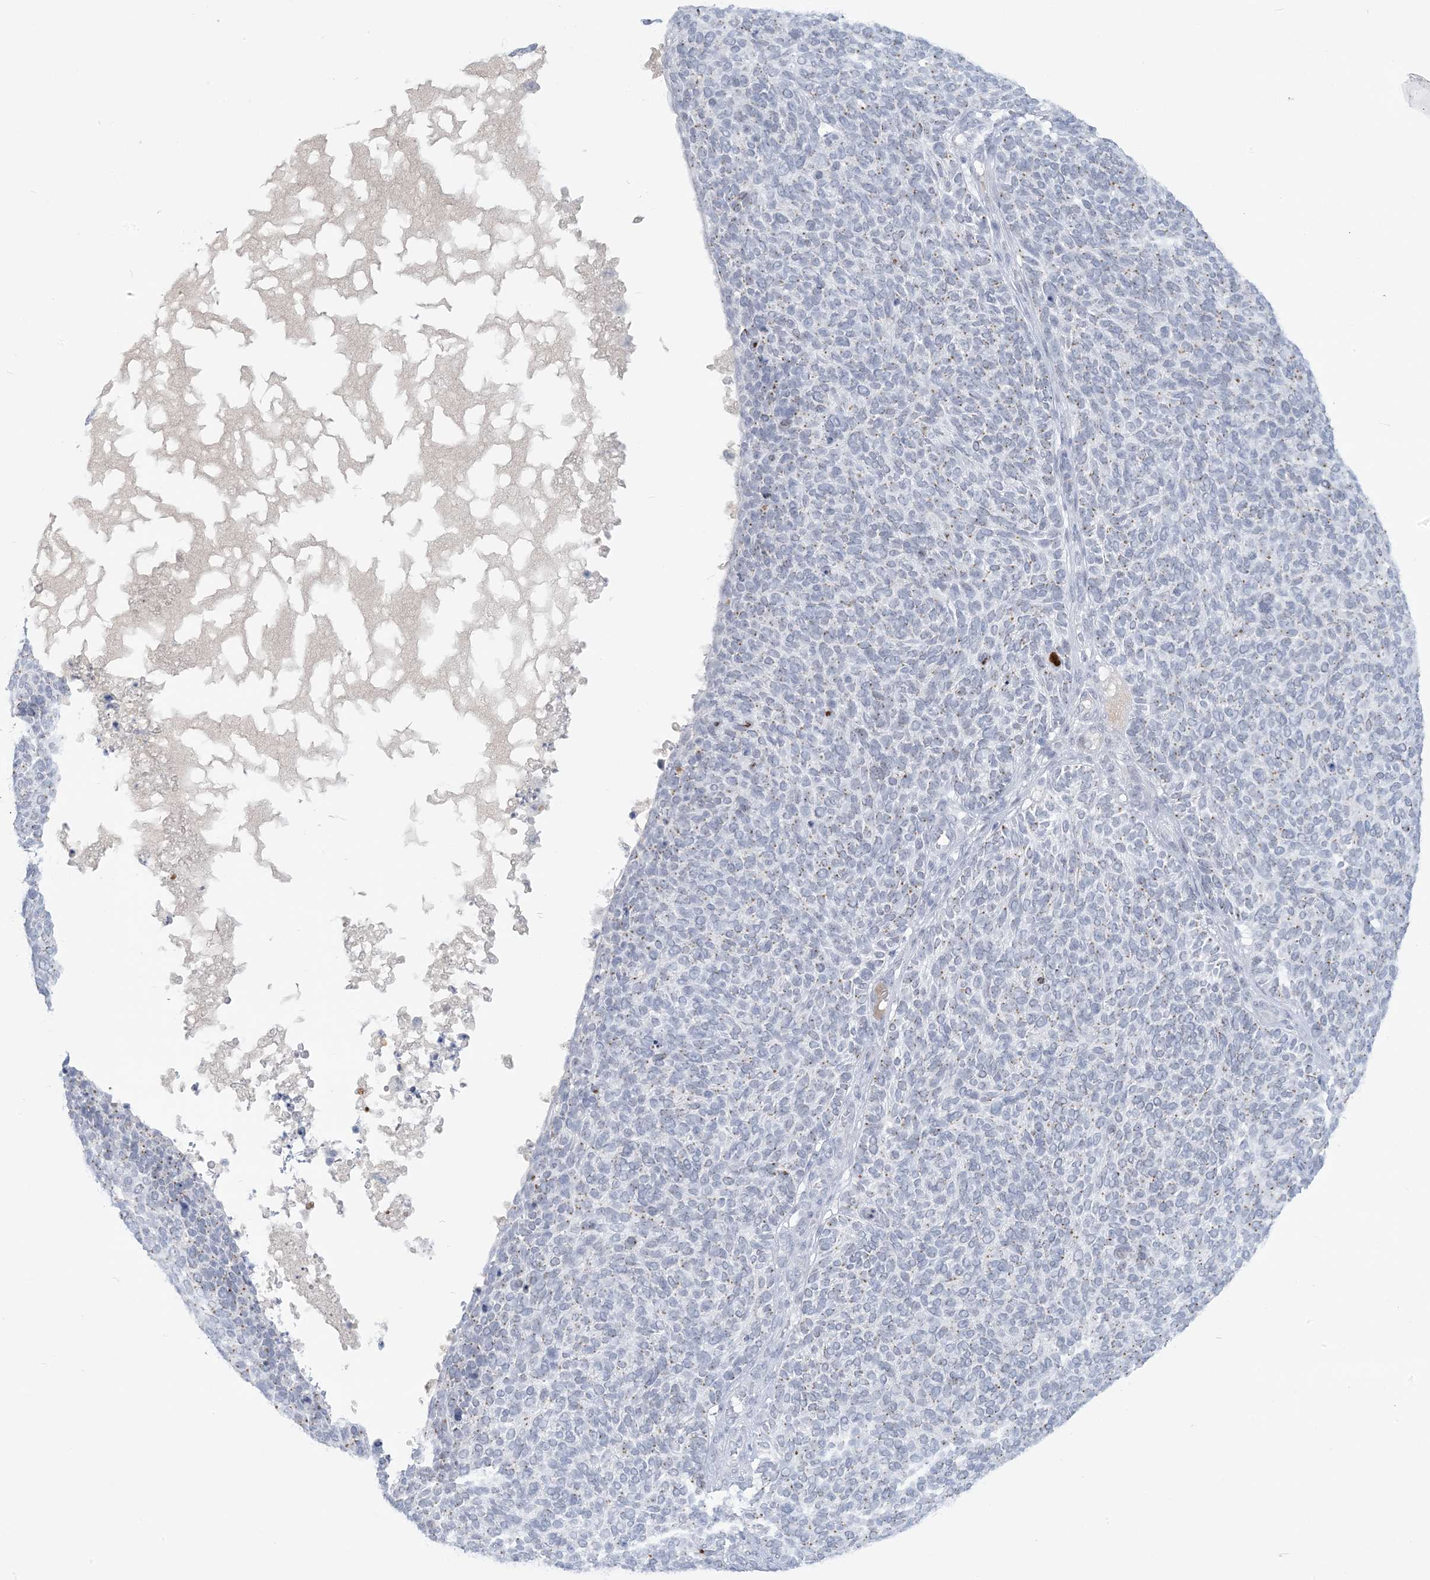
{"staining": {"intensity": "negative", "quantity": "none", "location": "none"}, "tissue": "skin cancer", "cell_type": "Tumor cells", "image_type": "cancer", "snomed": [{"axis": "morphology", "description": "Squamous cell carcinoma, NOS"}, {"axis": "topography", "description": "Skin"}], "caption": "Immunohistochemistry image of neoplastic tissue: skin cancer stained with DAB exhibits no significant protein staining in tumor cells. (DAB (3,3'-diaminobenzidine) IHC with hematoxylin counter stain).", "gene": "SCML1", "patient": {"sex": "female", "age": 90}}